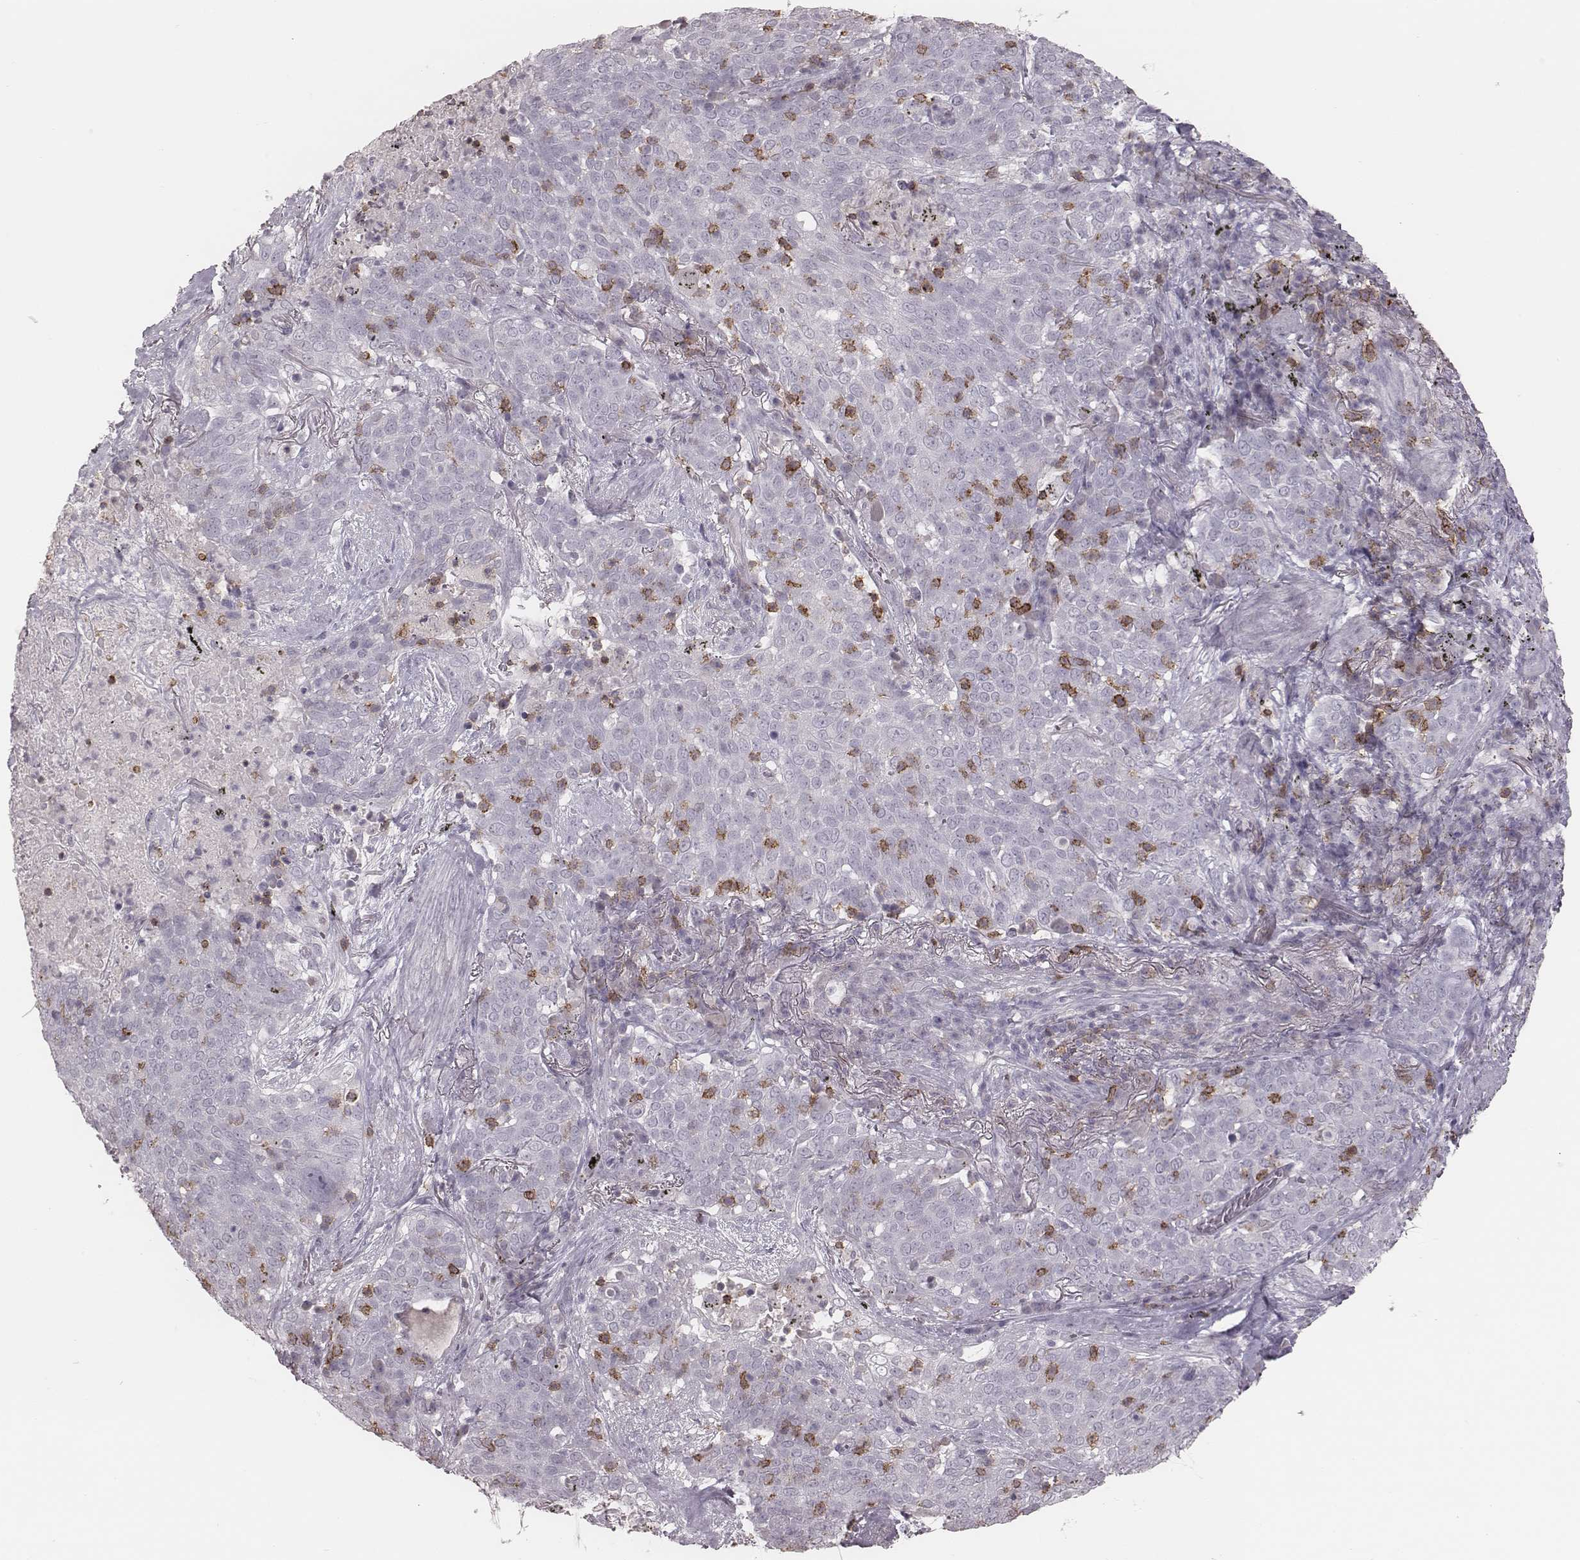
{"staining": {"intensity": "negative", "quantity": "none", "location": "none"}, "tissue": "lung cancer", "cell_type": "Tumor cells", "image_type": "cancer", "snomed": [{"axis": "morphology", "description": "Squamous cell carcinoma, NOS"}, {"axis": "topography", "description": "Lung"}], "caption": "Photomicrograph shows no significant protein positivity in tumor cells of lung cancer.", "gene": "PDCD1", "patient": {"sex": "male", "age": 82}}